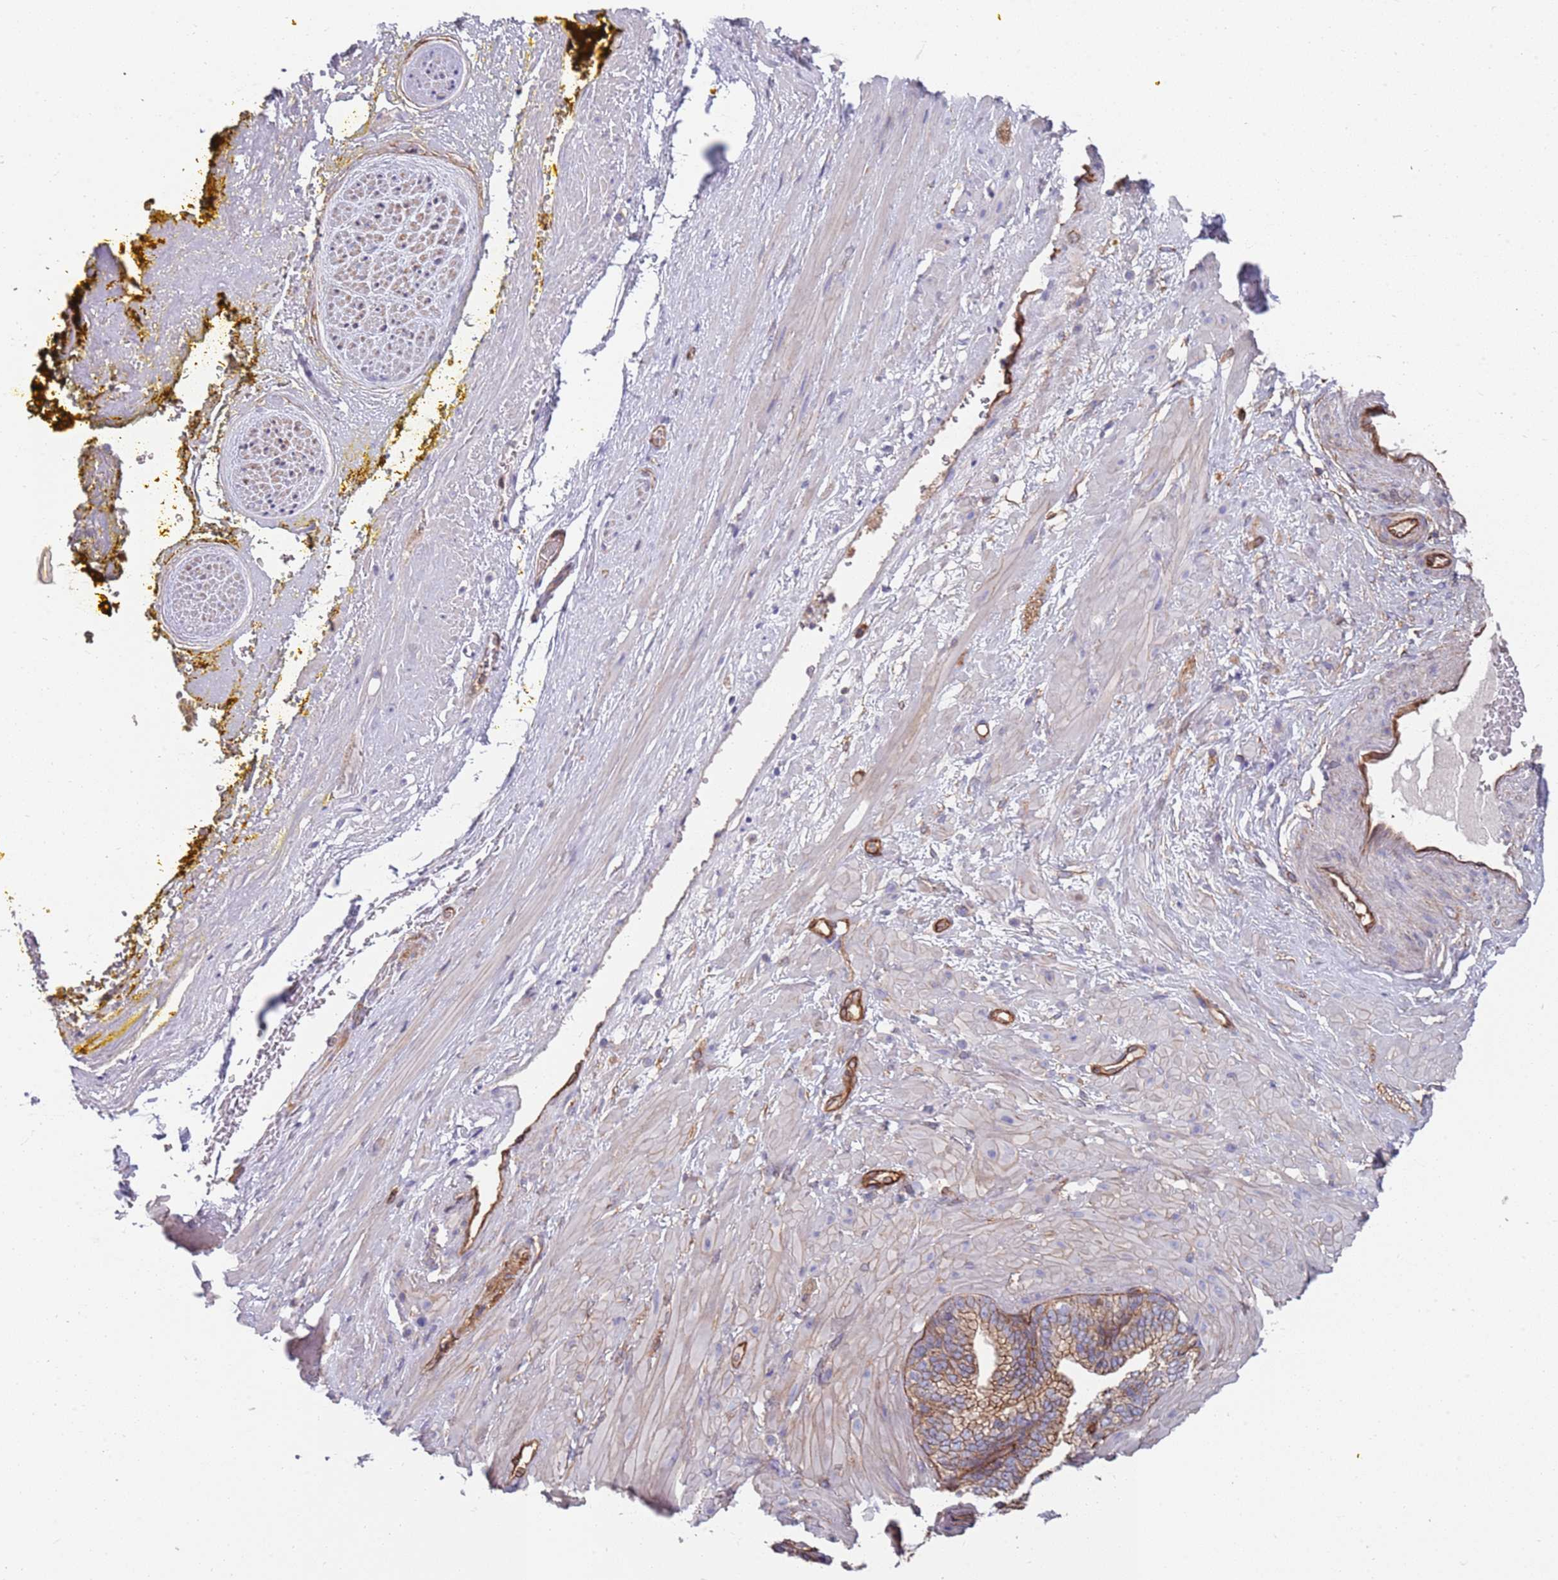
{"staining": {"intensity": "weak", "quantity": "25%-75%", "location": "cytoplasmic/membranous"}, "tissue": "soft tissue", "cell_type": "Fibroblasts", "image_type": "normal", "snomed": [{"axis": "morphology", "description": "Normal tissue, NOS"}, {"axis": "morphology", "description": "Adenocarcinoma, Low grade"}, {"axis": "topography", "description": "Prostate"}, {"axis": "topography", "description": "Peripheral nerve tissue"}], "caption": "A high-resolution image shows immunohistochemistry (IHC) staining of normal soft tissue, which demonstrates weak cytoplasmic/membranous expression in about 25%-75% of fibroblasts.", "gene": "JAKMIP2", "patient": {"sex": "male", "age": 63}}